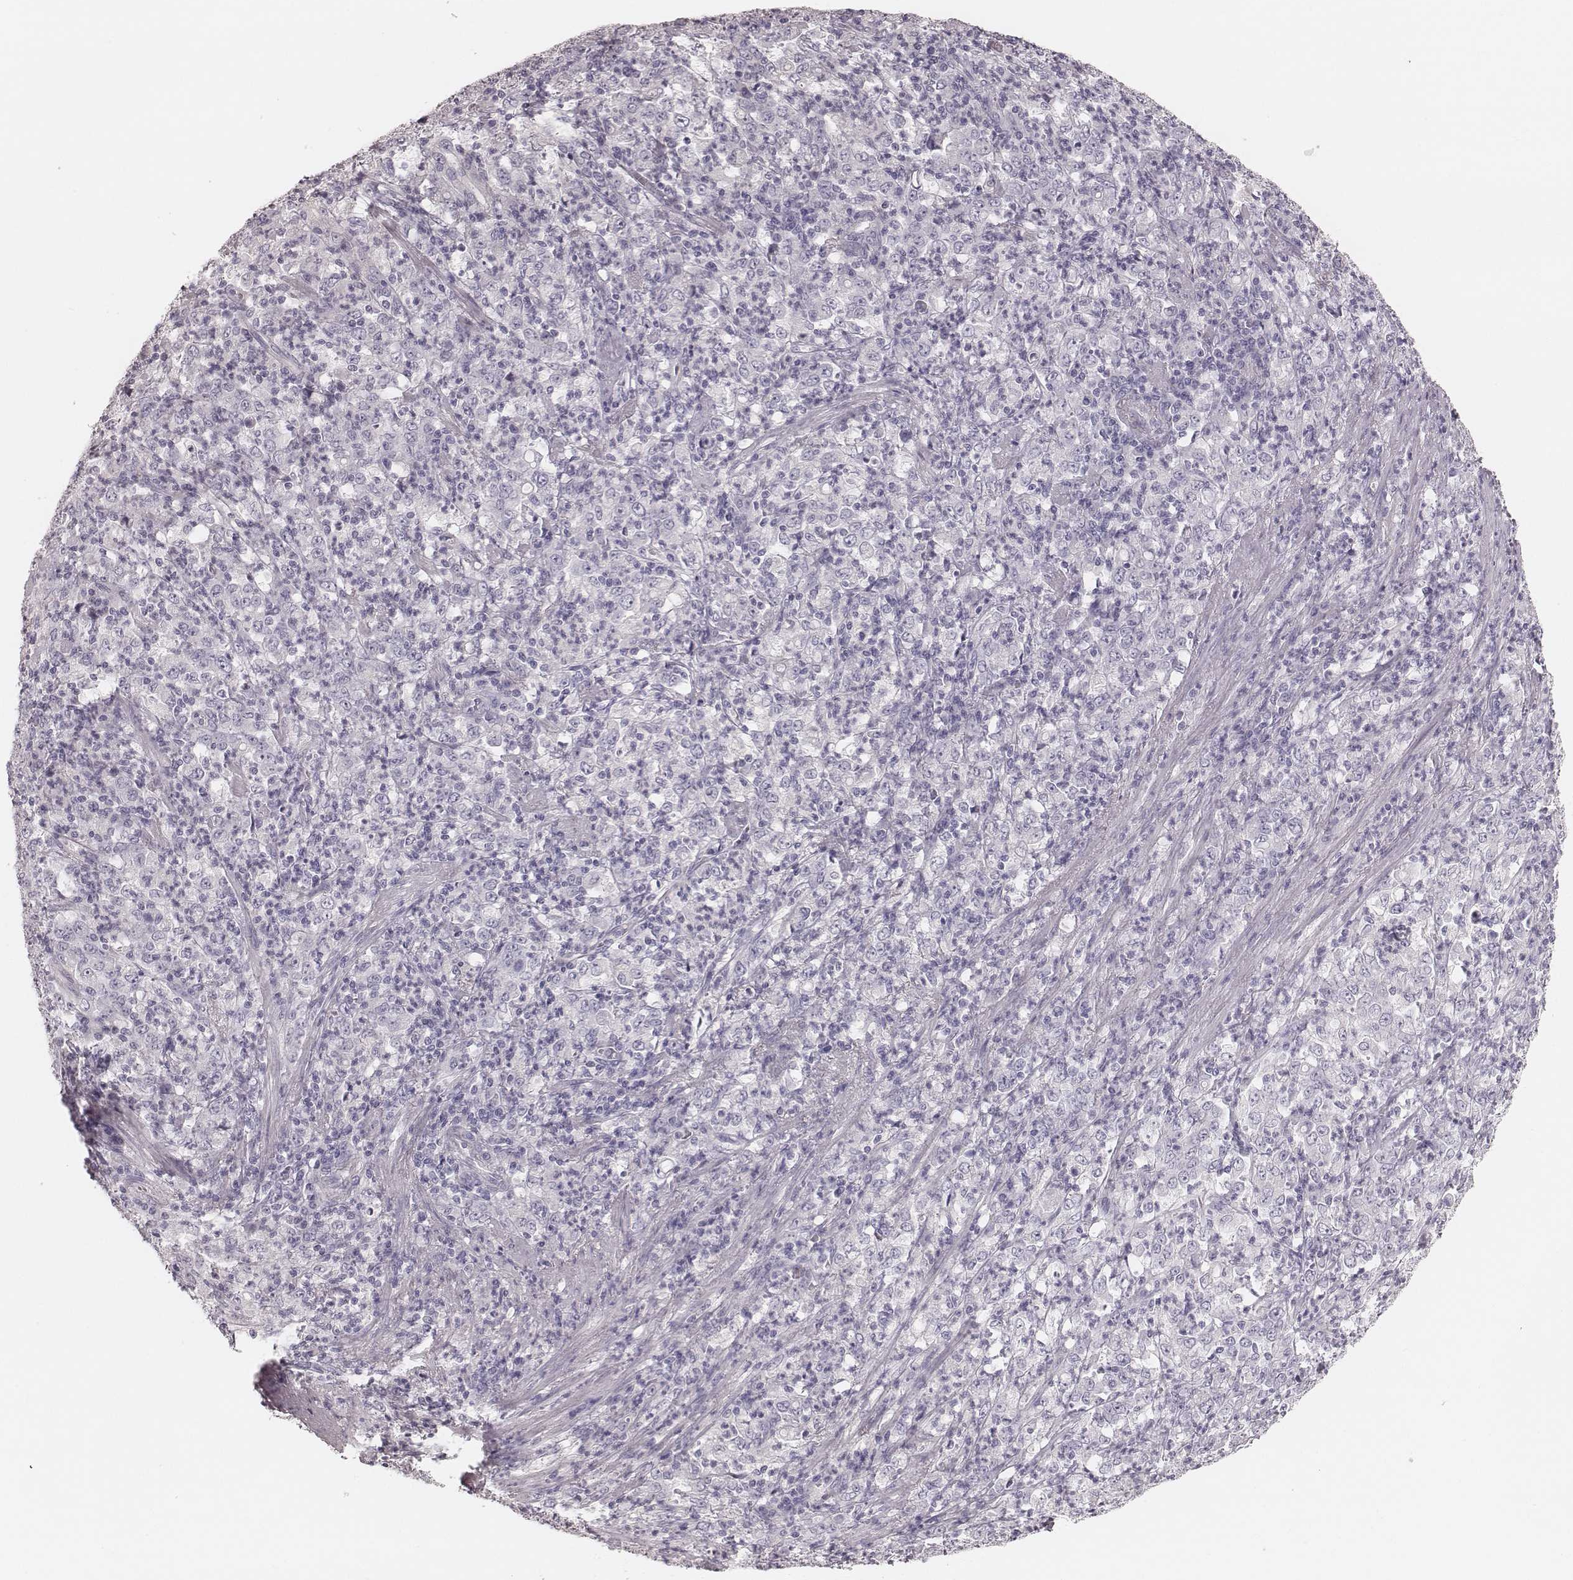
{"staining": {"intensity": "negative", "quantity": "none", "location": "none"}, "tissue": "stomach cancer", "cell_type": "Tumor cells", "image_type": "cancer", "snomed": [{"axis": "morphology", "description": "Adenocarcinoma, NOS"}, {"axis": "topography", "description": "Stomach, lower"}], "caption": "DAB immunohistochemical staining of human stomach cancer exhibits no significant expression in tumor cells.", "gene": "ZP4", "patient": {"sex": "female", "age": 71}}